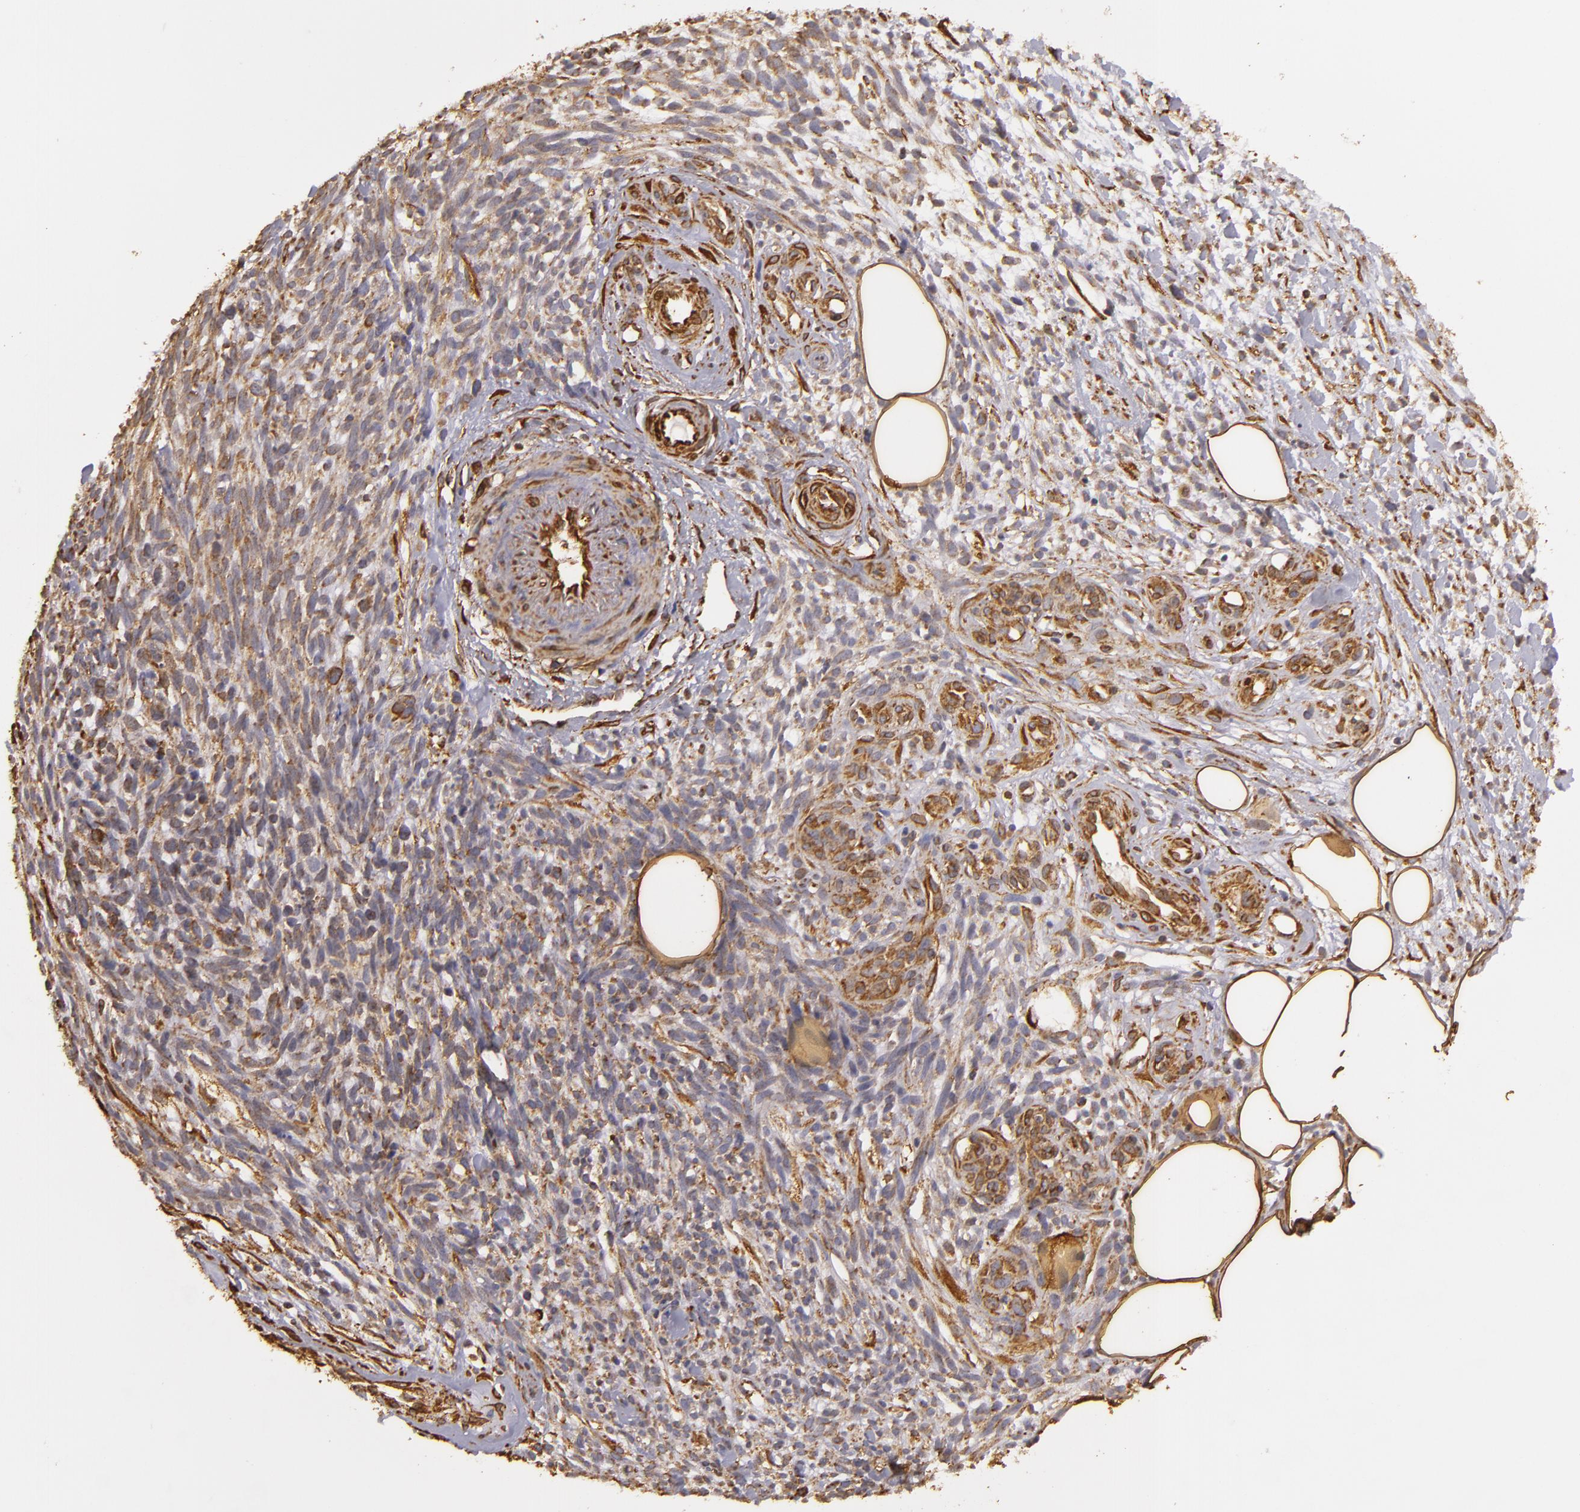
{"staining": {"intensity": "weak", "quantity": "25%-75%", "location": "cytoplasmic/membranous"}, "tissue": "melanoma", "cell_type": "Tumor cells", "image_type": "cancer", "snomed": [{"axis": "morphology", "description": "Malignant melanoma, NOS"}, {"axis": "topography", "description": "Skin"}], "caption": "Immunohistochemistry photomicrograph of human melanoma stained for a protein (brown), which reveals low levels of weak cytoplasmic/membranous staining in about 25%-75% of tumor cells.", "gene": "CYB5R3", "patient": {"sex": "female", "age": 85}}